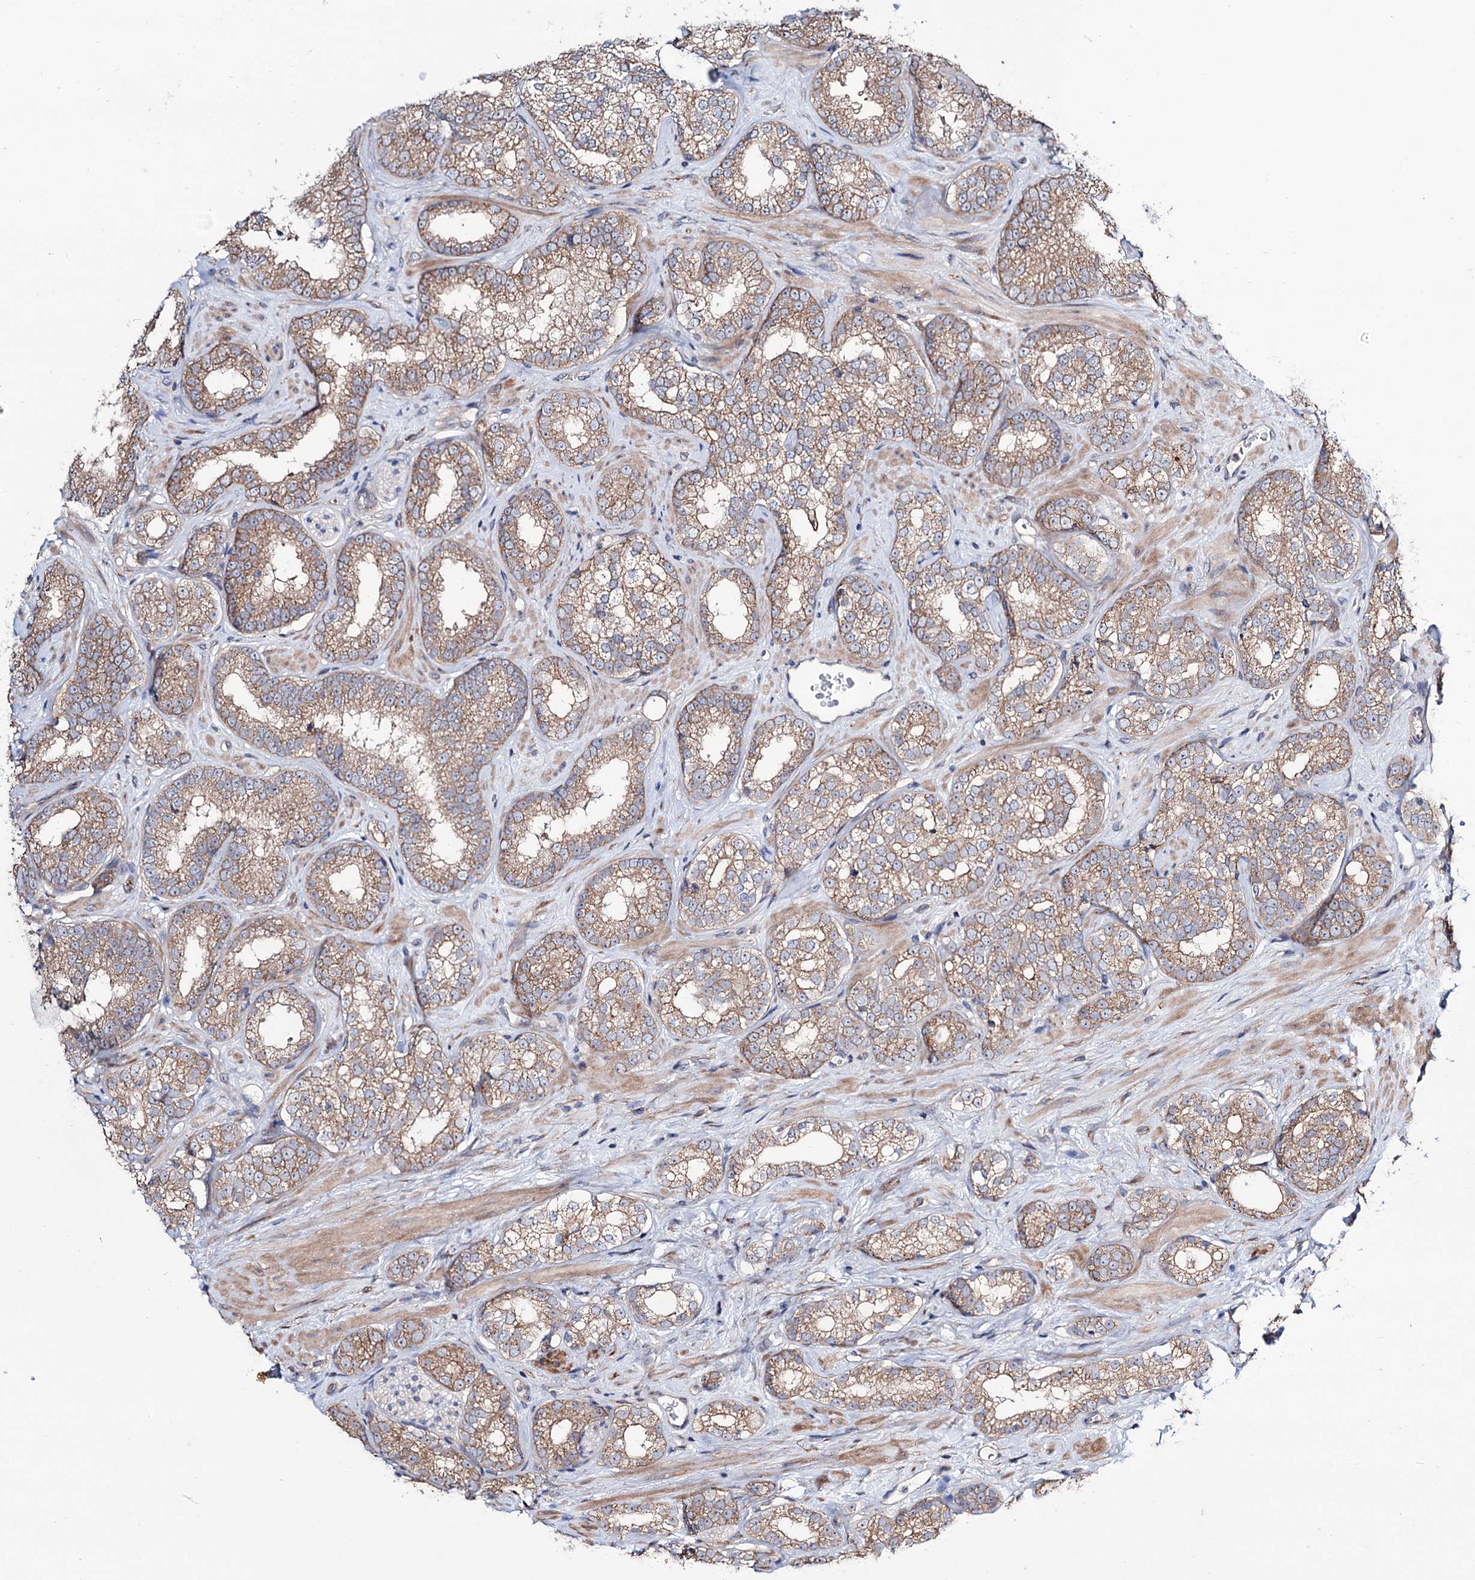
{"staining": {"intensity": "moderate", "quantity": ">75%", "location": "cytoplasmic/membranous"}, "tissue": "prostate cancer", "cell_type": "Tumor cells", "image_type": "cancer", "snomed": [{"axis": "morphology", "description": "Normal tissue, NOS"}, {"axis": "morphology", "description": "Adenocarcinoma, High grade"}, {"axis": "topography", "description": "Prostate"}], "caption": "A brown stain shows moderate cytoplasmic/membranous staining of a protein in prostate adenocarcinoma (high-grade) tumor cells. Nuclei are stained in blue.", "gene": "SEC24A", "patient": {"sex": "male", "age": 83}}